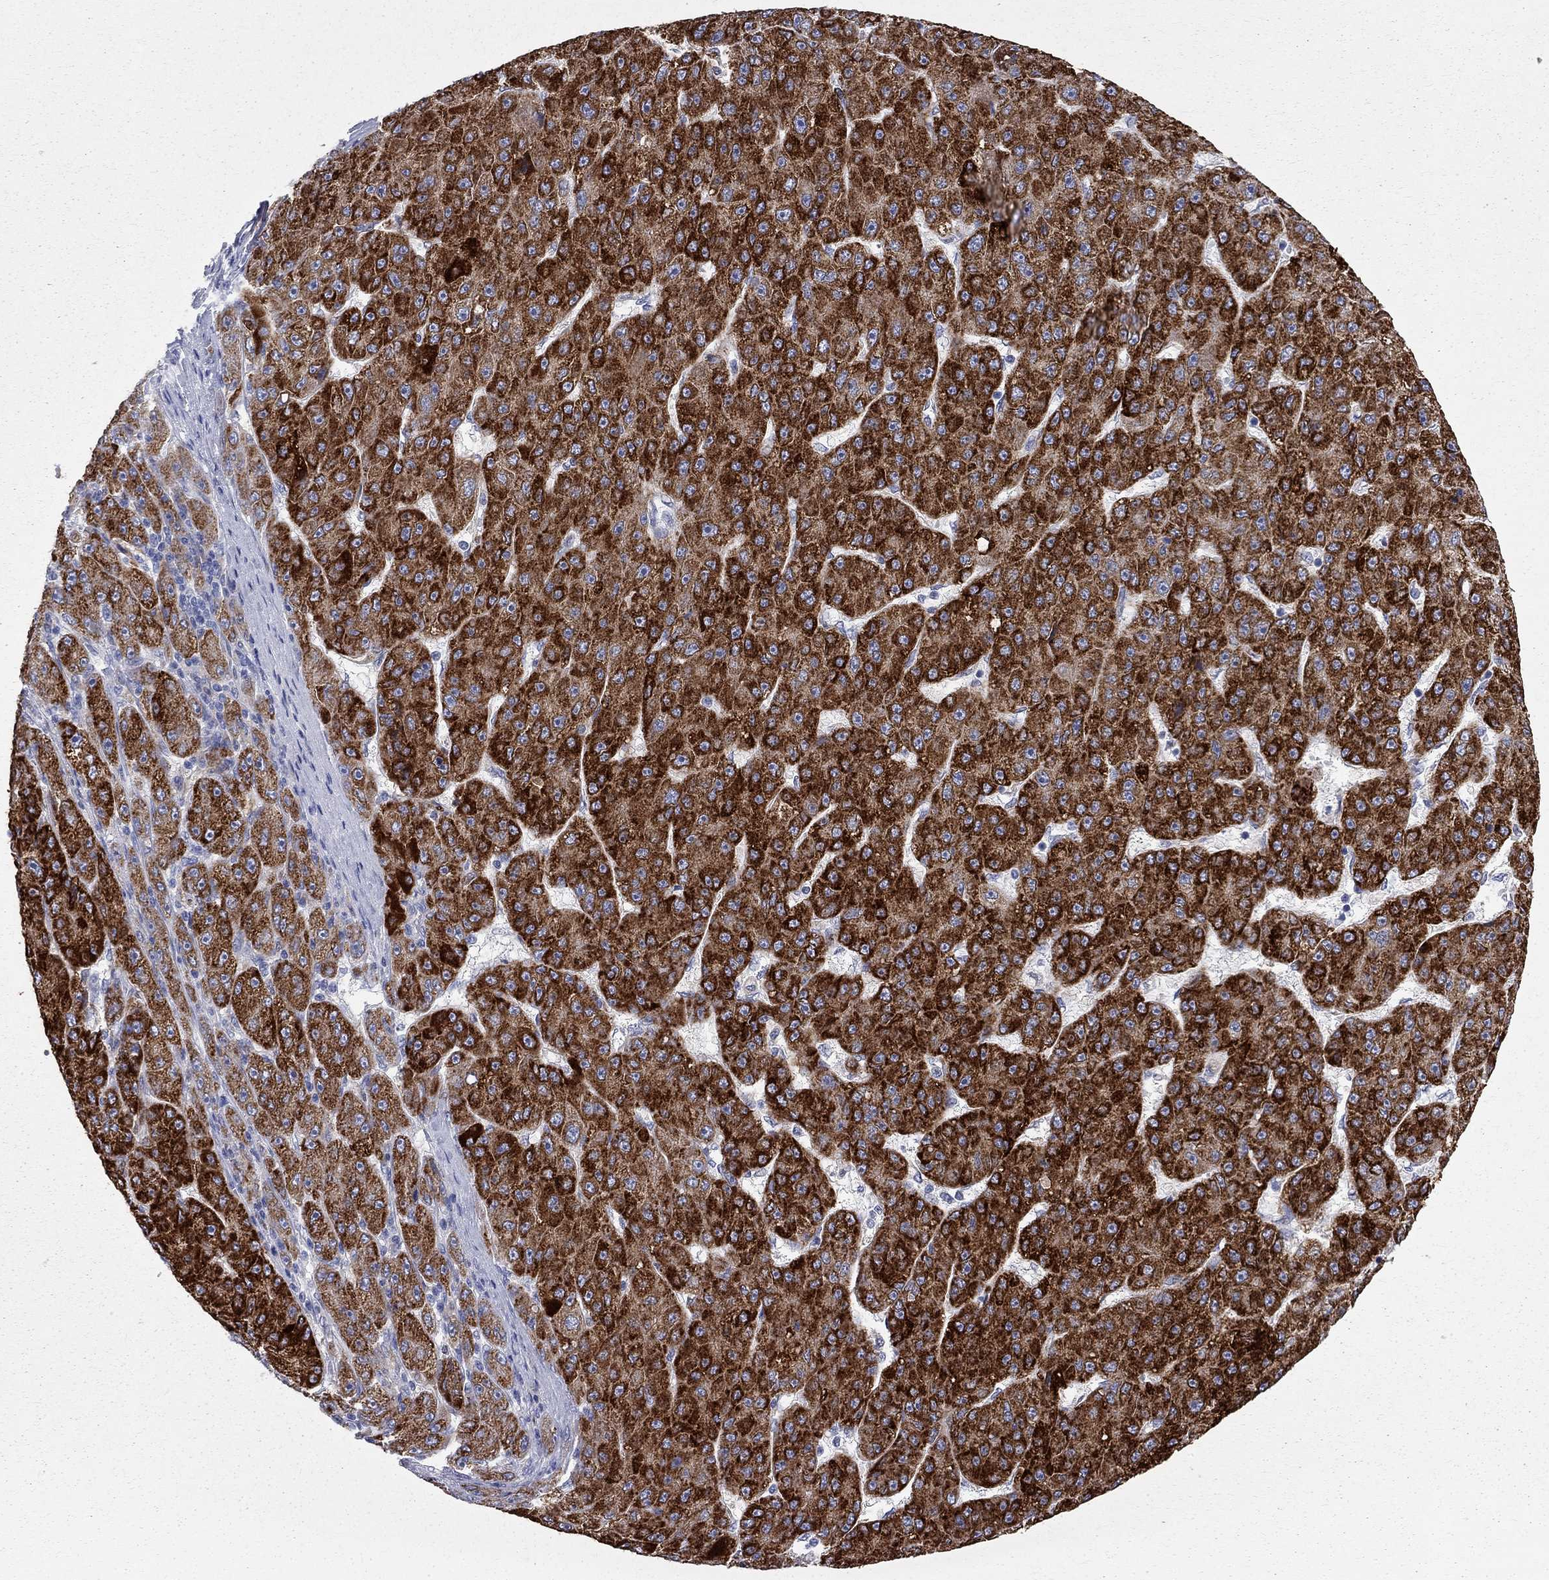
{"staining": {"intensity": "strong", "quantity": ">75%", "location": "cytoplasmic/membranous"}, "tissue": "liver cancer", "cell_type": "Tumor cells", "image_type": "cancer", "snomed": [{"axis": "morphology", "description": "Carcinoma, Hepatocellular, NOS"}, {"axis": "topography", "description": "Liver"}], "caption": "Protein analysis of liver cancer tissue exhibits strong cytoplasmic/membranous expression in approximately >75% of tumor cells. The staining is performed using DAB (3,3'-diaminobenzidine) brown chromogen to label protein expression. The nuclei are counter-stained blue using hematoxylin.", "gene": "ACSL1", "patient": {"sex": "male", "age": 67}}